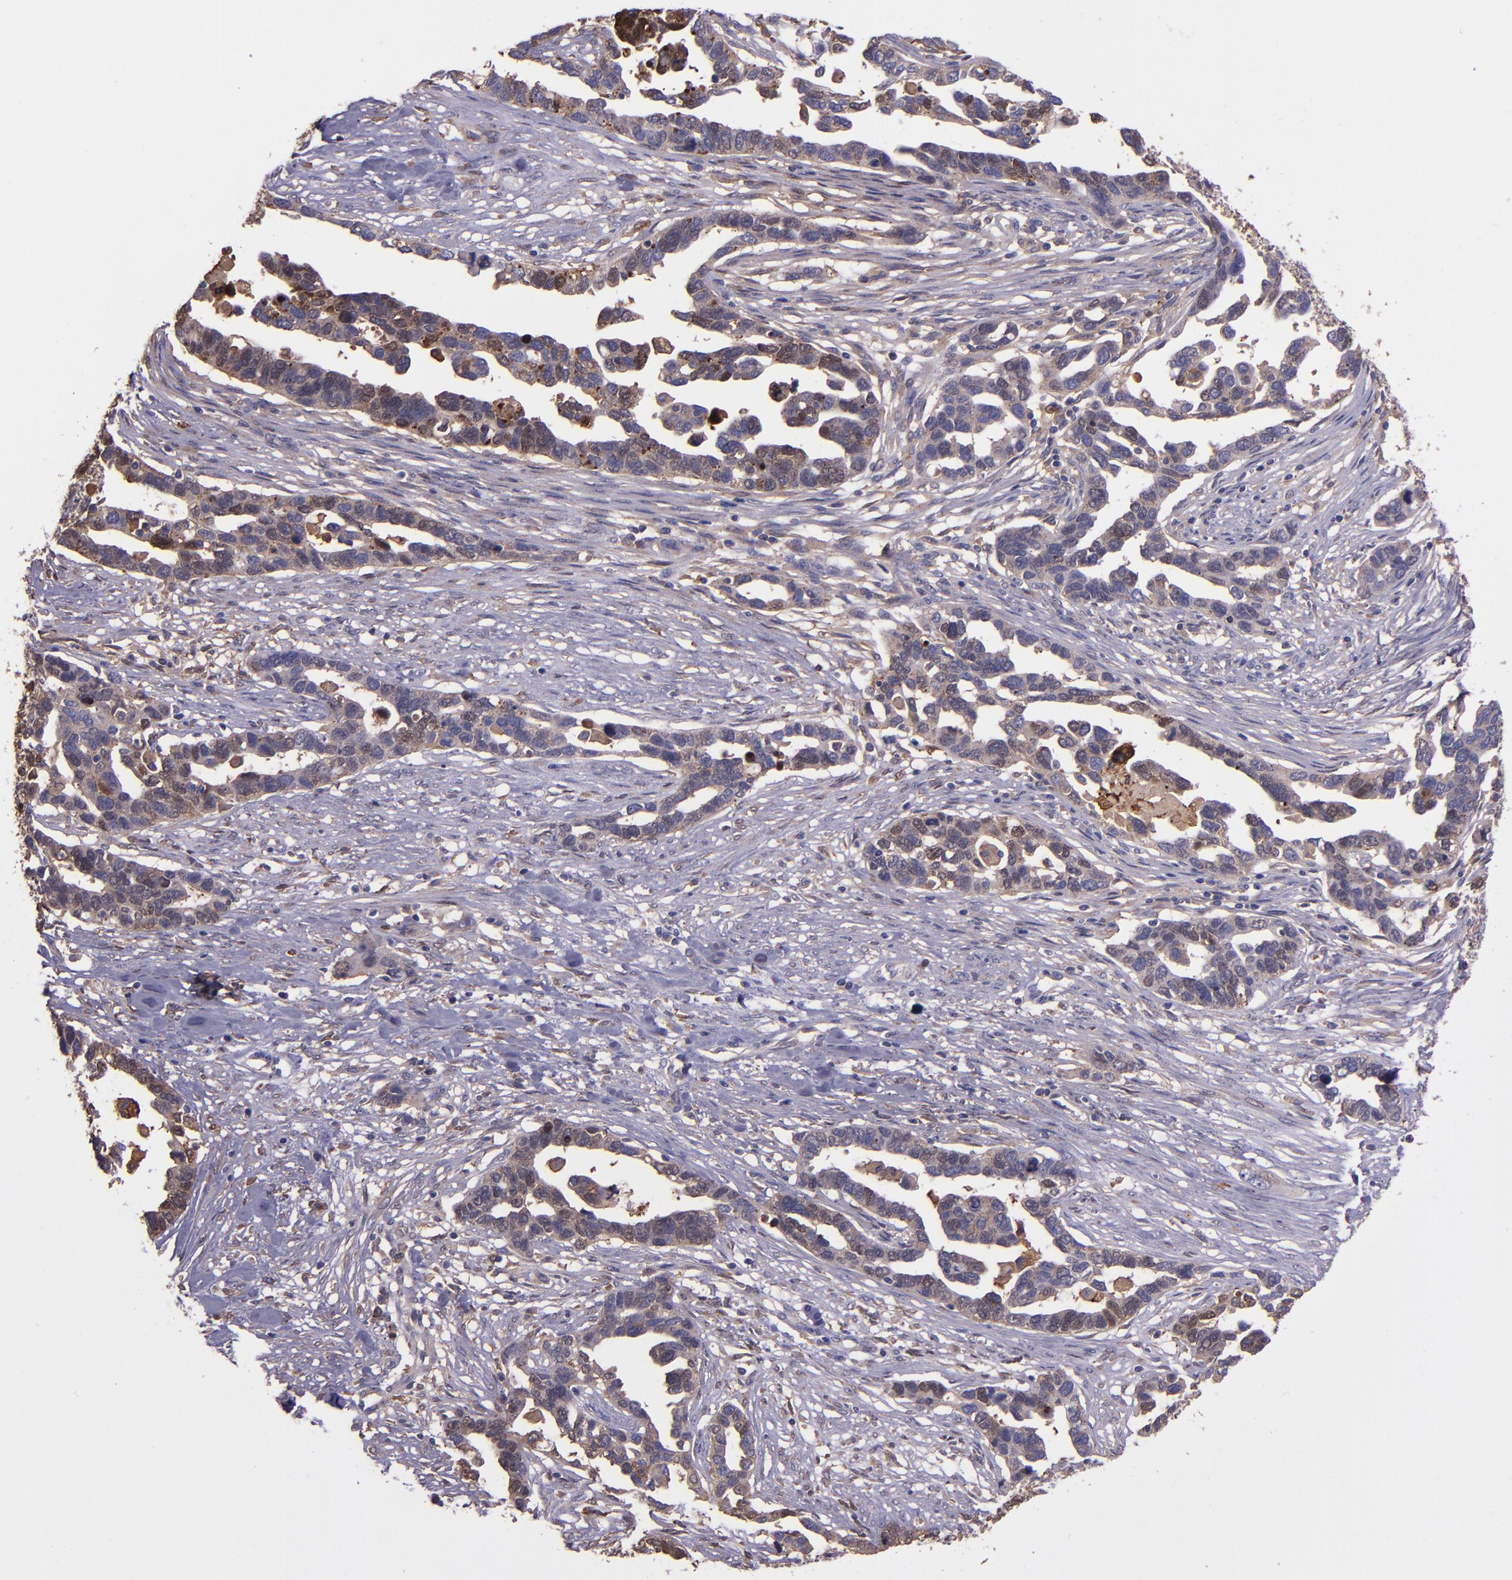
{"staining": {"intensity": "weak", "quantity": ">75%", "location": "cytoplasmic/membranous,nuclear"}, "tissue": "ovarian cancer", "cell_type": "Tumor cells", "image_type": "cancer", "snomed": [{"axis": "morphology", "description": "Cystadenocarcinoma, serous, NOS"}, {"axis": "topography", "description": "Ovary"}], "caption": "Weak cytoplasmic/membranous and nuclear expression for a protein is seen in about >75% of tumor cells of ovarian cancer (serous cystadenocarcinoma) using IHC.", "gene": "WASHC1", "patient": {"sex": "female", "age": 54}}